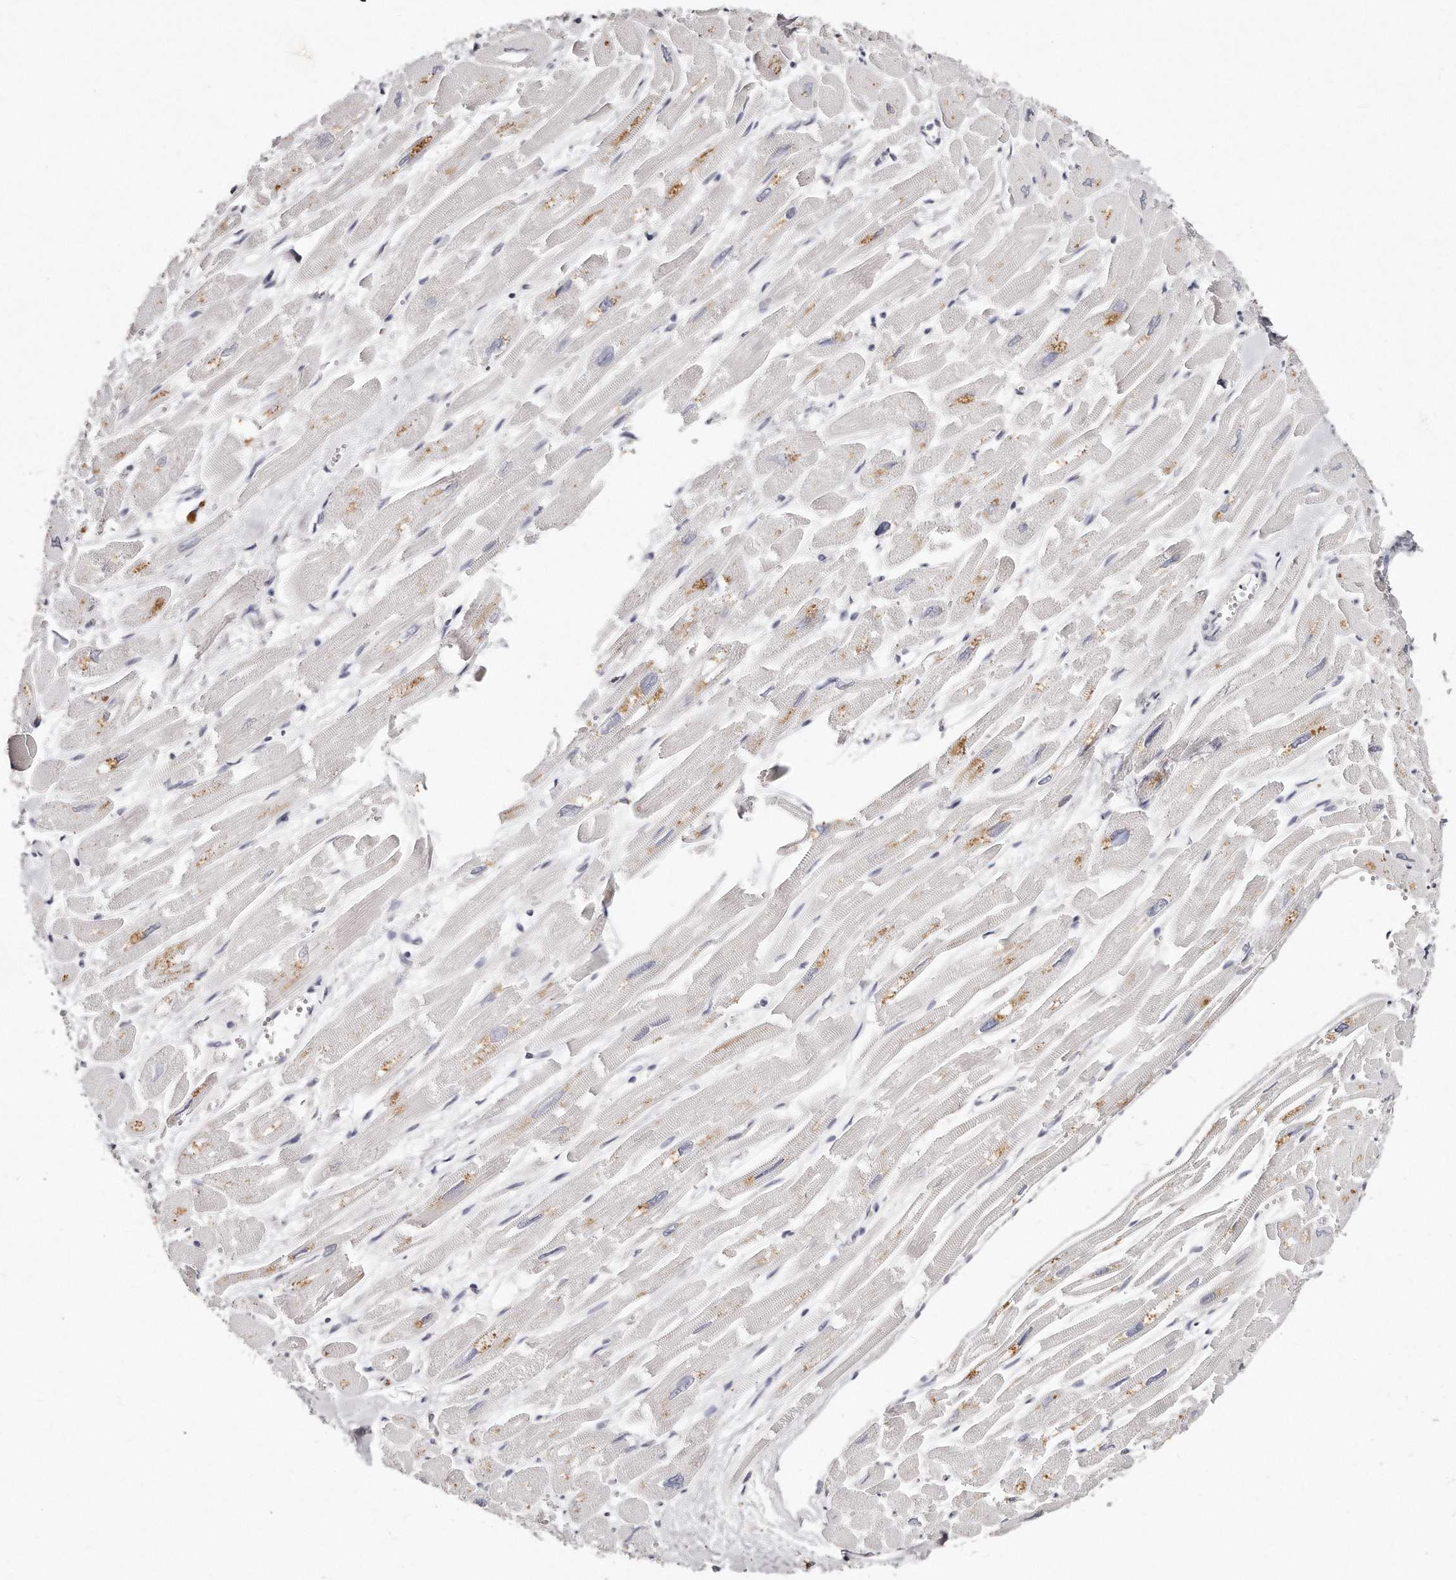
{"staining": {"intensity": "negative", "quantity": "none", "location": "none"}, "tissue": "heart muscle", "cell_type": "Cardiomyocytes", "image_type": "normal", "snomed": [{"axis": "morphology", "description": "Normal tissue, NOS"}, {"axis": "topography", "description": "Heart"}], "caption": "Immunohistochemistry micrograph of benign heart muscle: human heart muscle stained with DAB exhibits no significant protein expression in cardiomyocytes. Nuclei are stained in blue.", "gene": "GDA", "patient": {"sex": "male", "age": 54}}